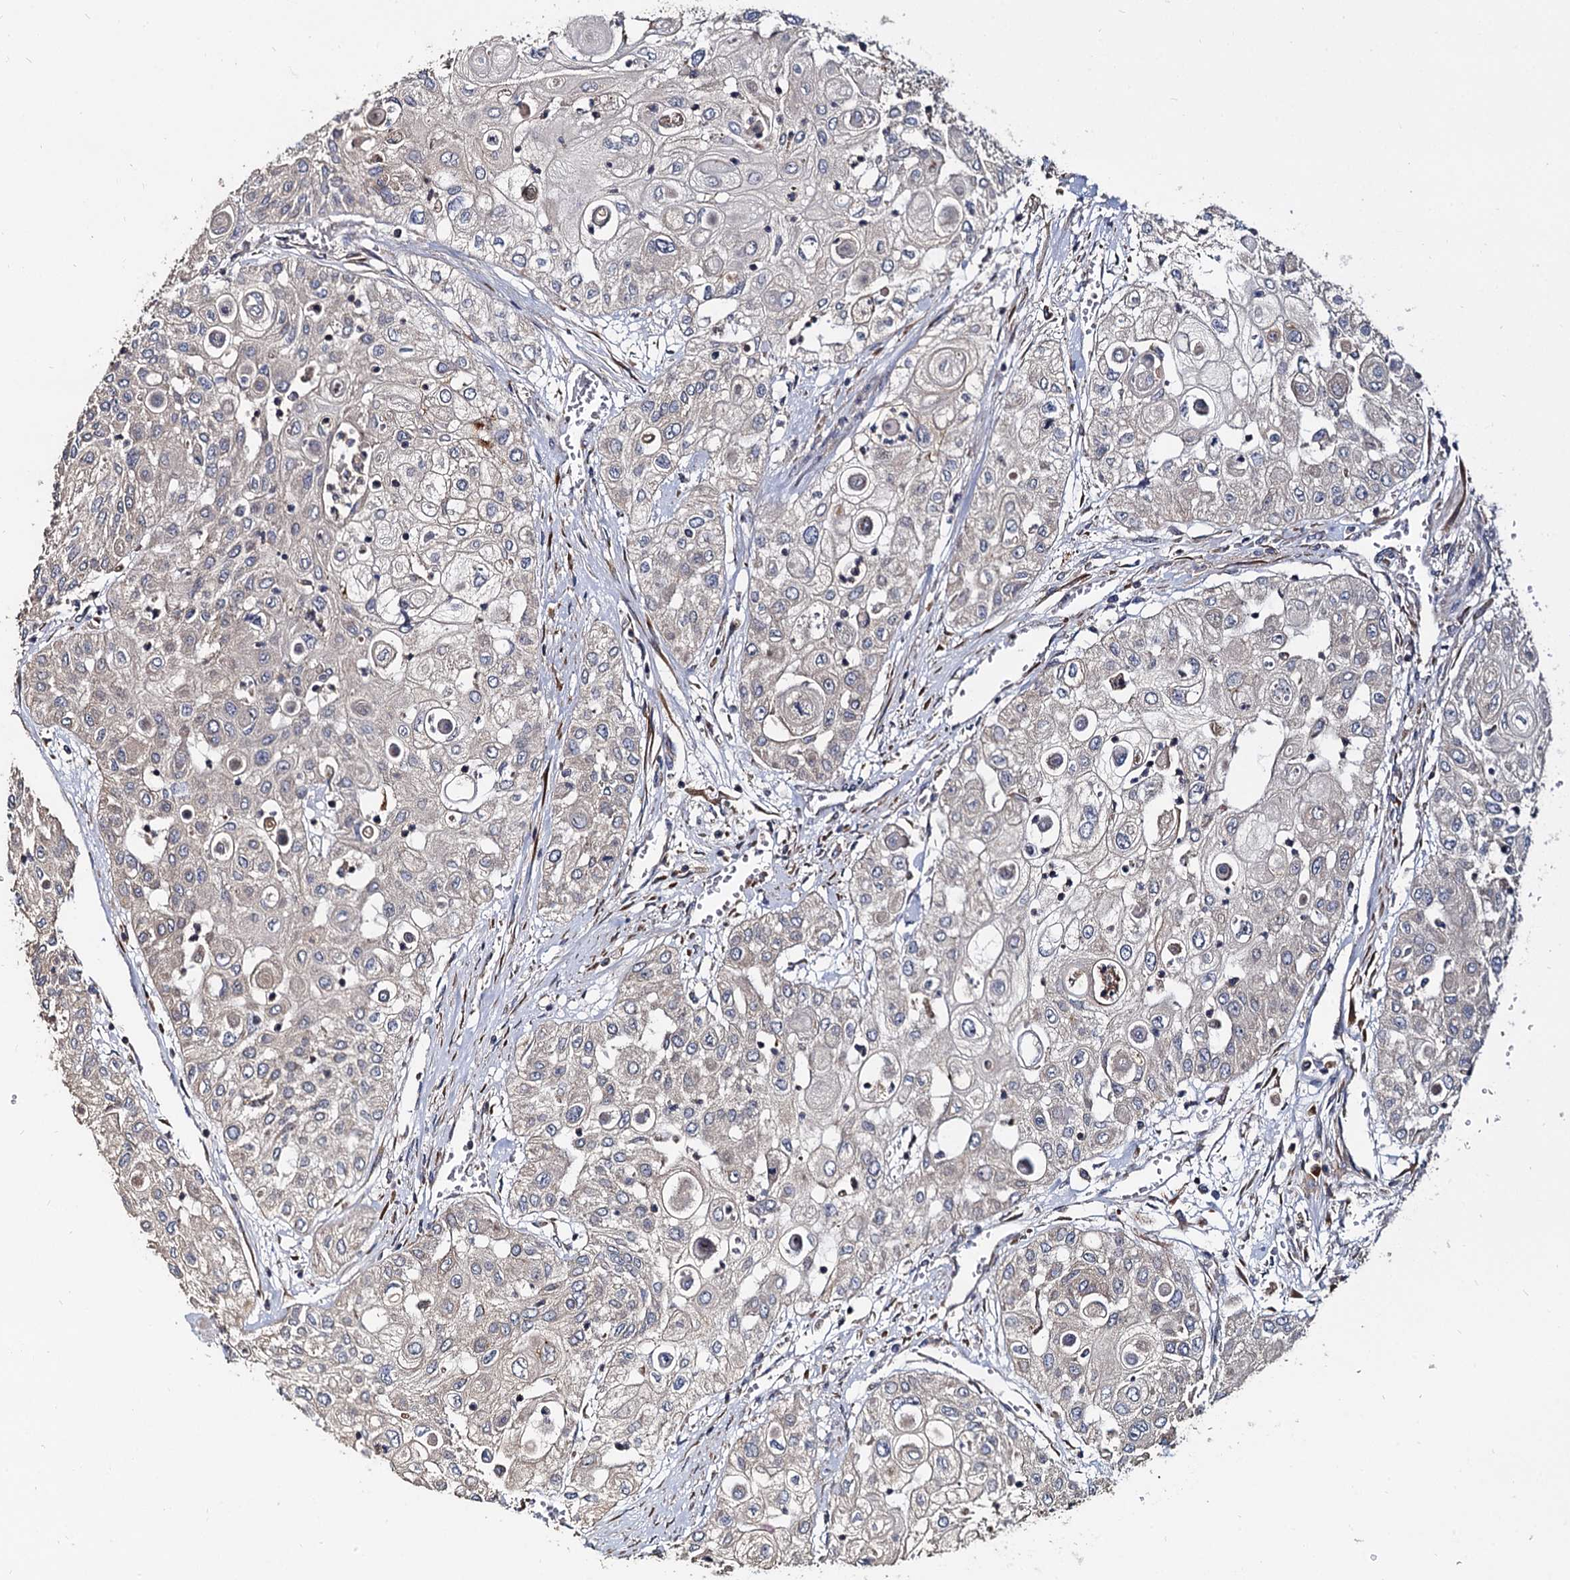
{"staining": {"intensity": "negative", "quantity": "none", "location": "none"}, "tissue": "urothelial cancer", "cell_type": "Tumor cells", "image_type": "cancer", "snomed": [{"axis": "morphology", "description": "Urothelial carcinoma, High grade"}, {"axis": "topography", "description": "Urinary bladder"}], "caption": "The IHC micrograph has no significant expression in tumor cells of high-grade urothelial carcinoma tissue.", "gene": "WWC3", "patient": {"sex": "female", "age": 79}}